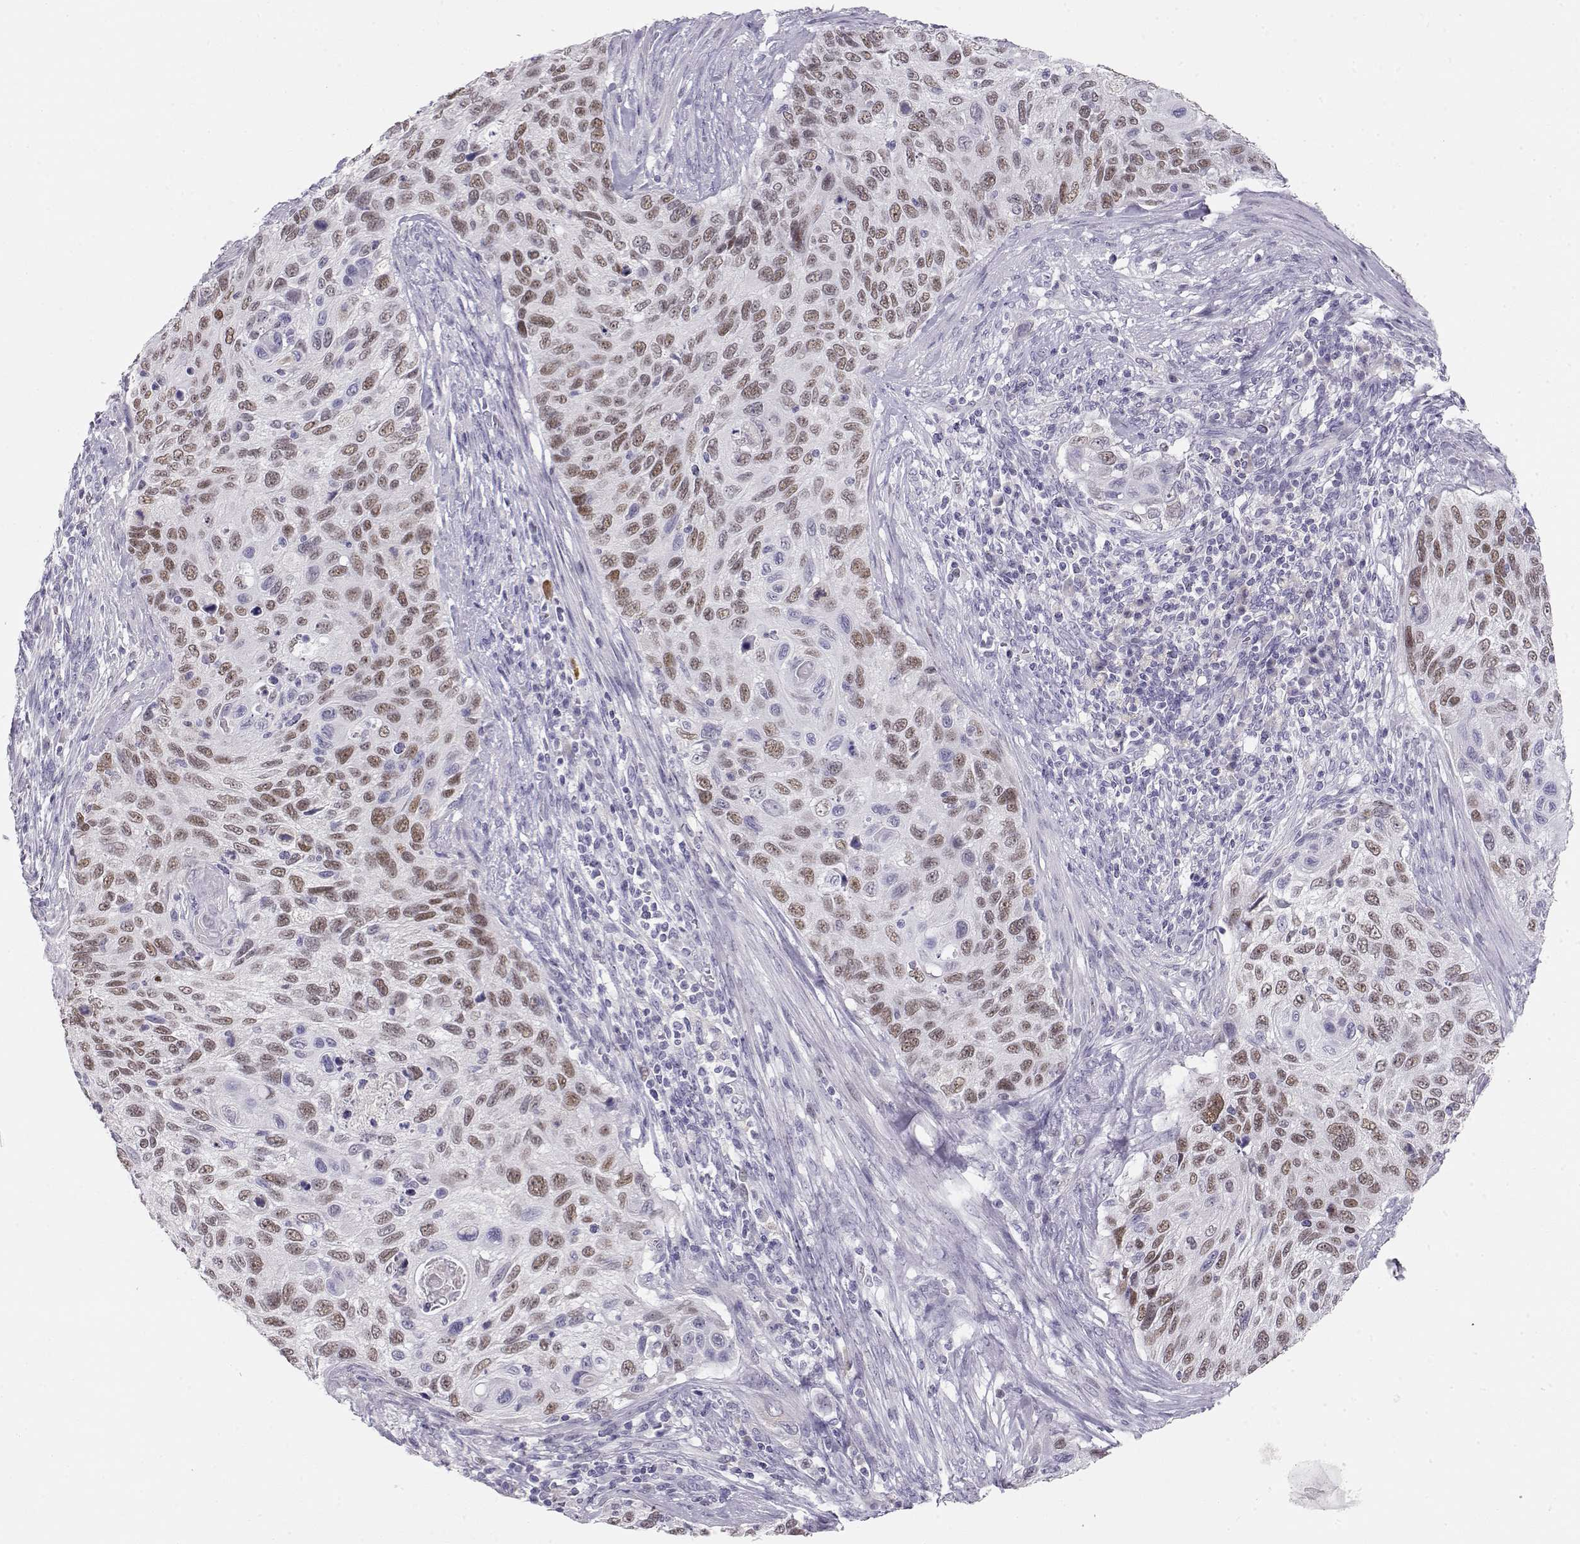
{"staining": {"intensity": "weak", "quantity": "25%-75%", "location": "nuclear"}, "tissue": "cervical cancer", "cell_type": "Tumor cells", "image_type": "cancer", "snomed": [{"axis": "morphology", "description": "Squamous cell carcinoma, NOS"}, {"axis": "topography", "description": "Cervix"}], "caption": "Protein expression analysis of human cervical squamous cell carcinoma reveals weak nuclear positivity in about 25%-75% of tumor cells. The staining is performed using DAB brown chromogen to label protein expression. The nuclei are counter-stained blue using hematoxylin.", "gene": "OPN5", "patient": {"sex": "female", "age": 70}}